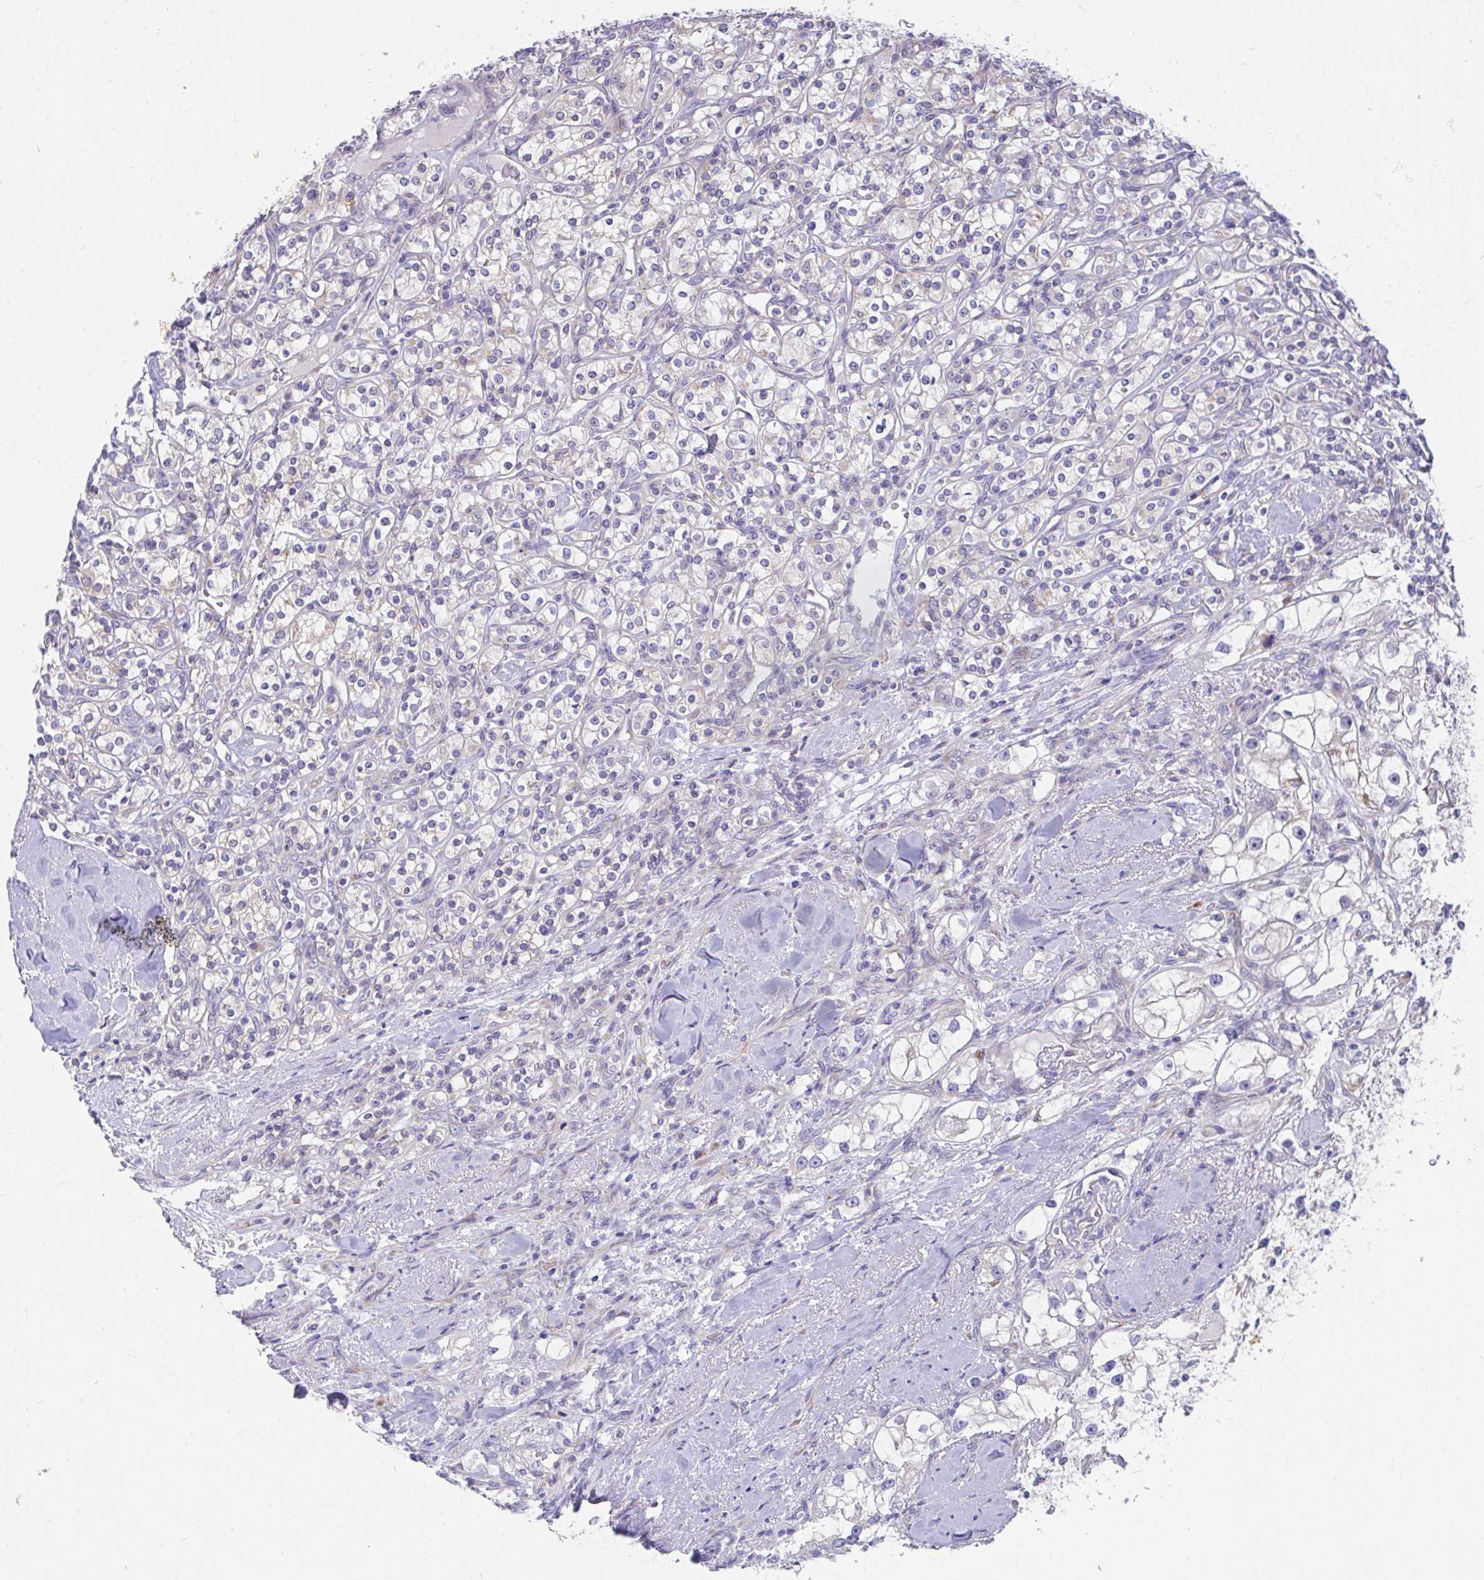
{"staining": {"intensity": "negative", "quantity": "none", "location": "none"}, "tissue": "renal cancer", "cell_type": "Tumor cells", "image_type": "cancer", "snomed": [{"axis": "morphology", "description": "Adenocarcinoma, NOS"}, {"axis": "topography", "description": "Kidney"}], "caption": "Protein analysis of renal adenocarcinoma exhibits no significant expression in tumor cells.", "gene": "MIA3", "patient": {"sex": "male", "age": 77}}